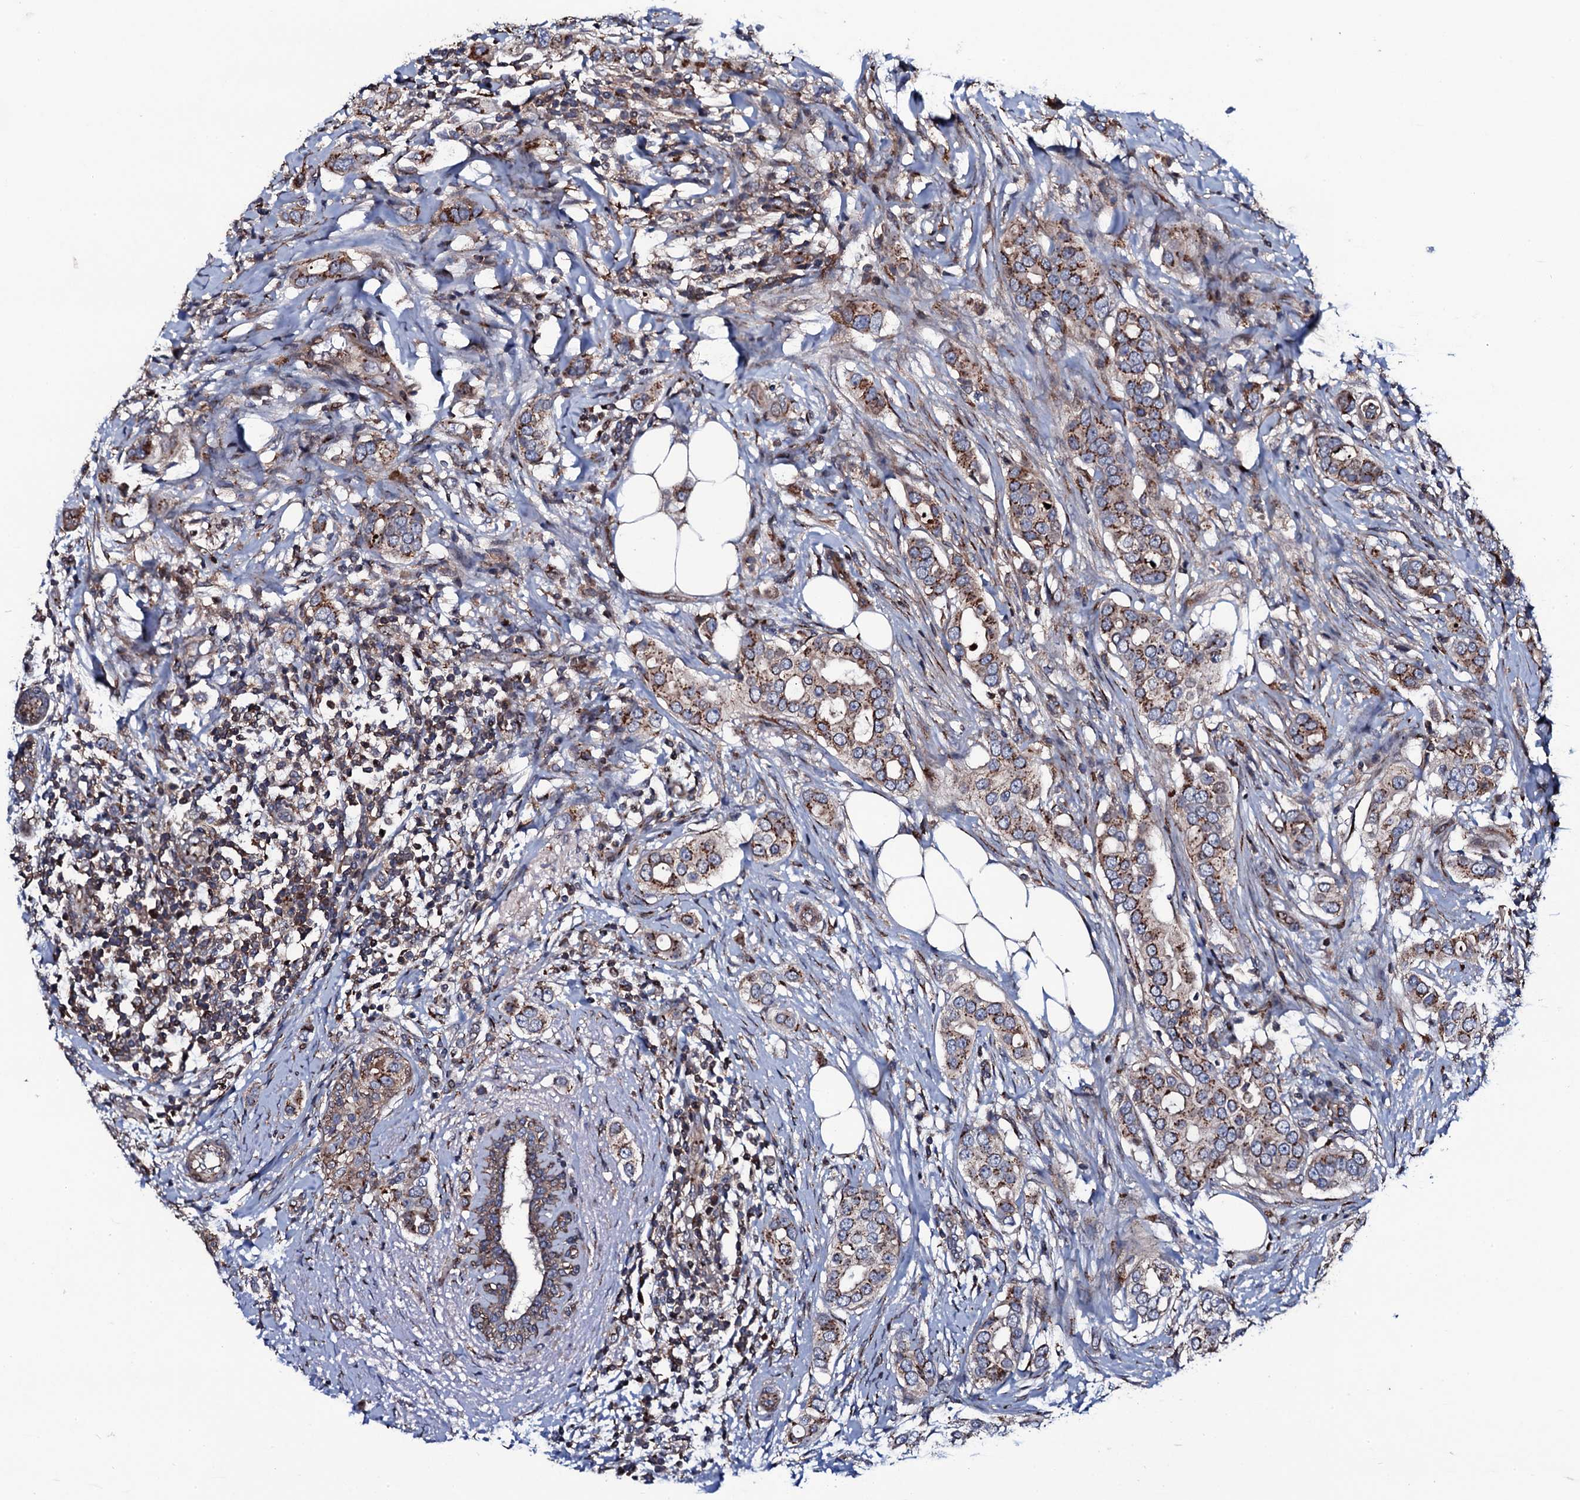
{"staining": {"intensity": "strong", "quantity": "25%-75%", "location": "cytoplasmic/membranous"}, "tissue": "breast cancer", "cell_type": "Tumor cells", "image_type": "cancer", "snomed": [{"axis": "morphology", "description": "Lobular carcinoma"}, {"axis": "topography", "description": "Breast"}], "caption": "Lobular carcinoma (breast) tissue displays strong cytoplasmic/membranous positivity in about 25%-75% of tumor cells, visualized by immunohistochemistry.", "gene": "PLET1", "patient": {"sex": "female", "age": 51}}